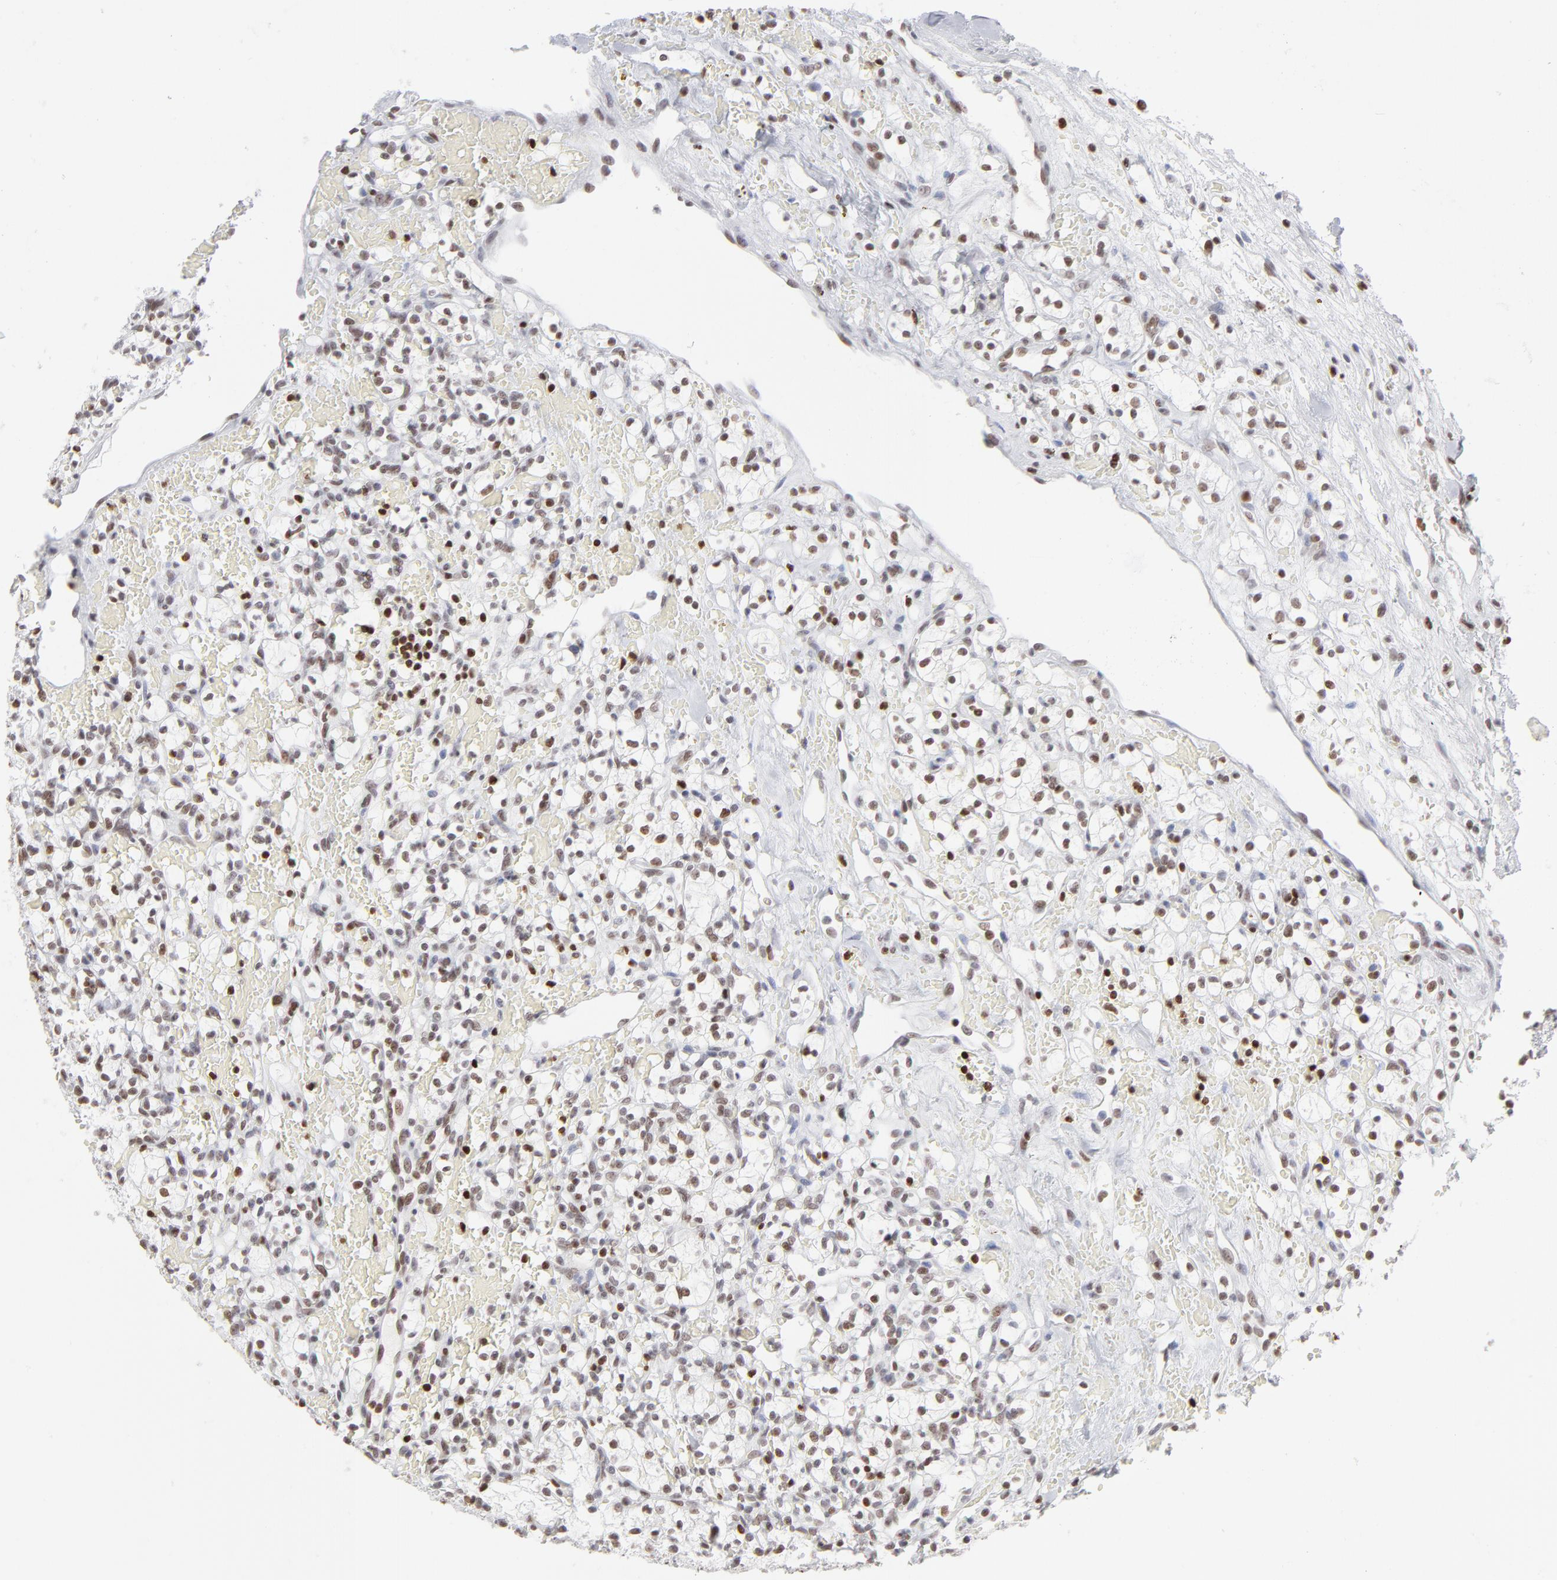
{"staining": {"intensity": "moderate", "quantity": "25%-75%", "location": "nuclear"}, "tissue": "renal cancer", "cell_type": "Tumor cells", "image_type": "cancer", "snomed": [{"axis": "morphology", "description": "Adenocarcinoma, NOS"}, {"axis": "topography", "description": "Kidney"}], "caption": "Immunohistochemical staining of renal cancer (adenocarcinoma) reveals moderate nuclear protein expression in about 25%-75% of tumor cells.", "gene": "PARP1", "patient": {"sex": "female", "age": 60}}